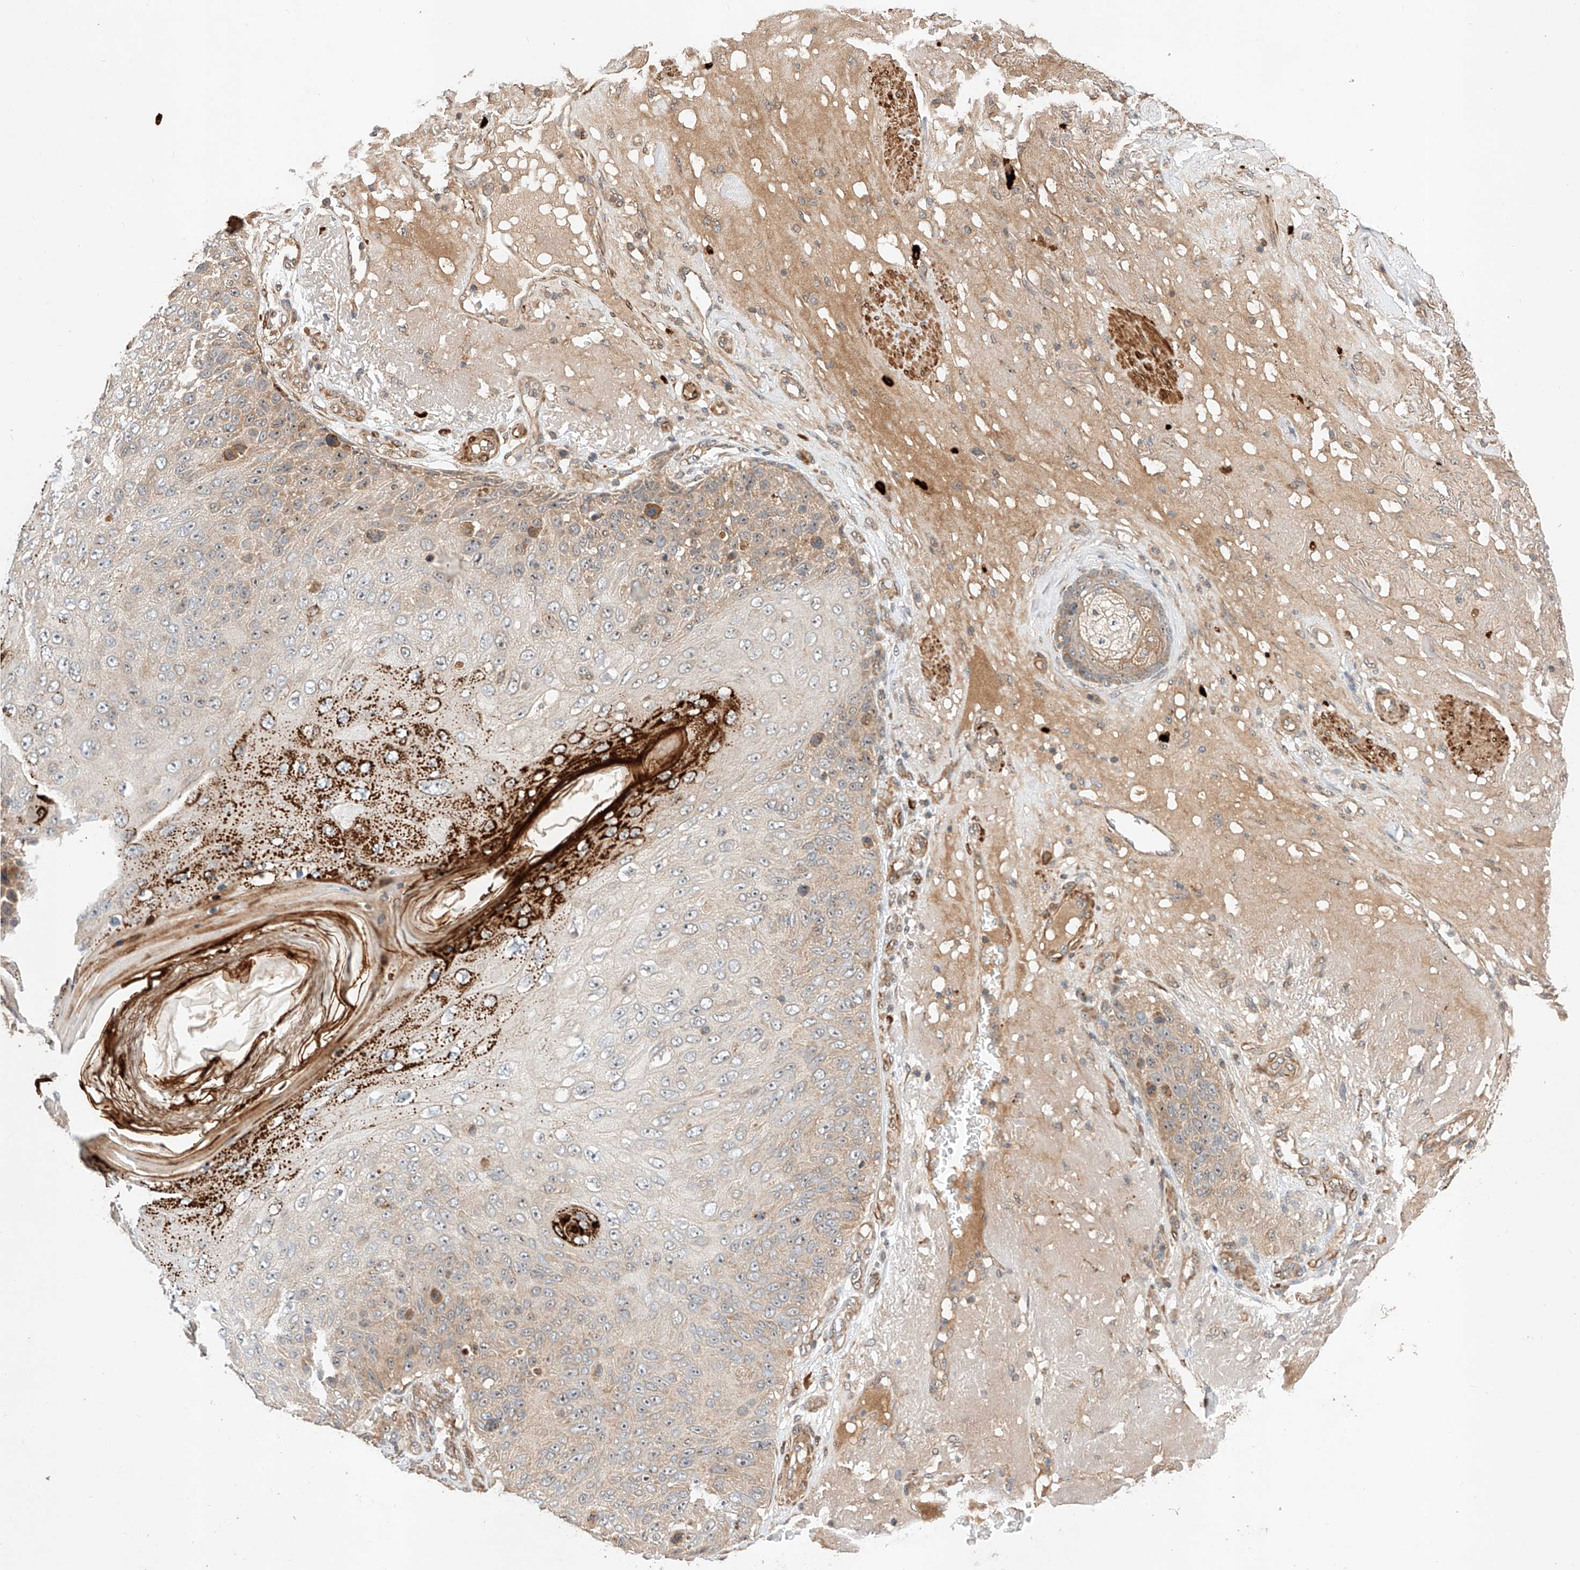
{"staining": {"intensity": "strong", "quantity": "<25%", "location": "nuclear"}, "tissue": "skin cancer", "cell_type": "Tumor cells", "image_type": "cancer", "snomed": [{"axis": "morphology", "description": "Squamous cell carcinoma, NOS"}, {"axis": "topography", "description": "Skin"}], "caption": "This histopathology image displays immunohistochemistry staining of human squamous cell carcinoma (skin), with medium strong nuclear staining in about <25% of tumor cells.", "gene": "RAB23", "patient": {"sex": "female", "age": 88}}